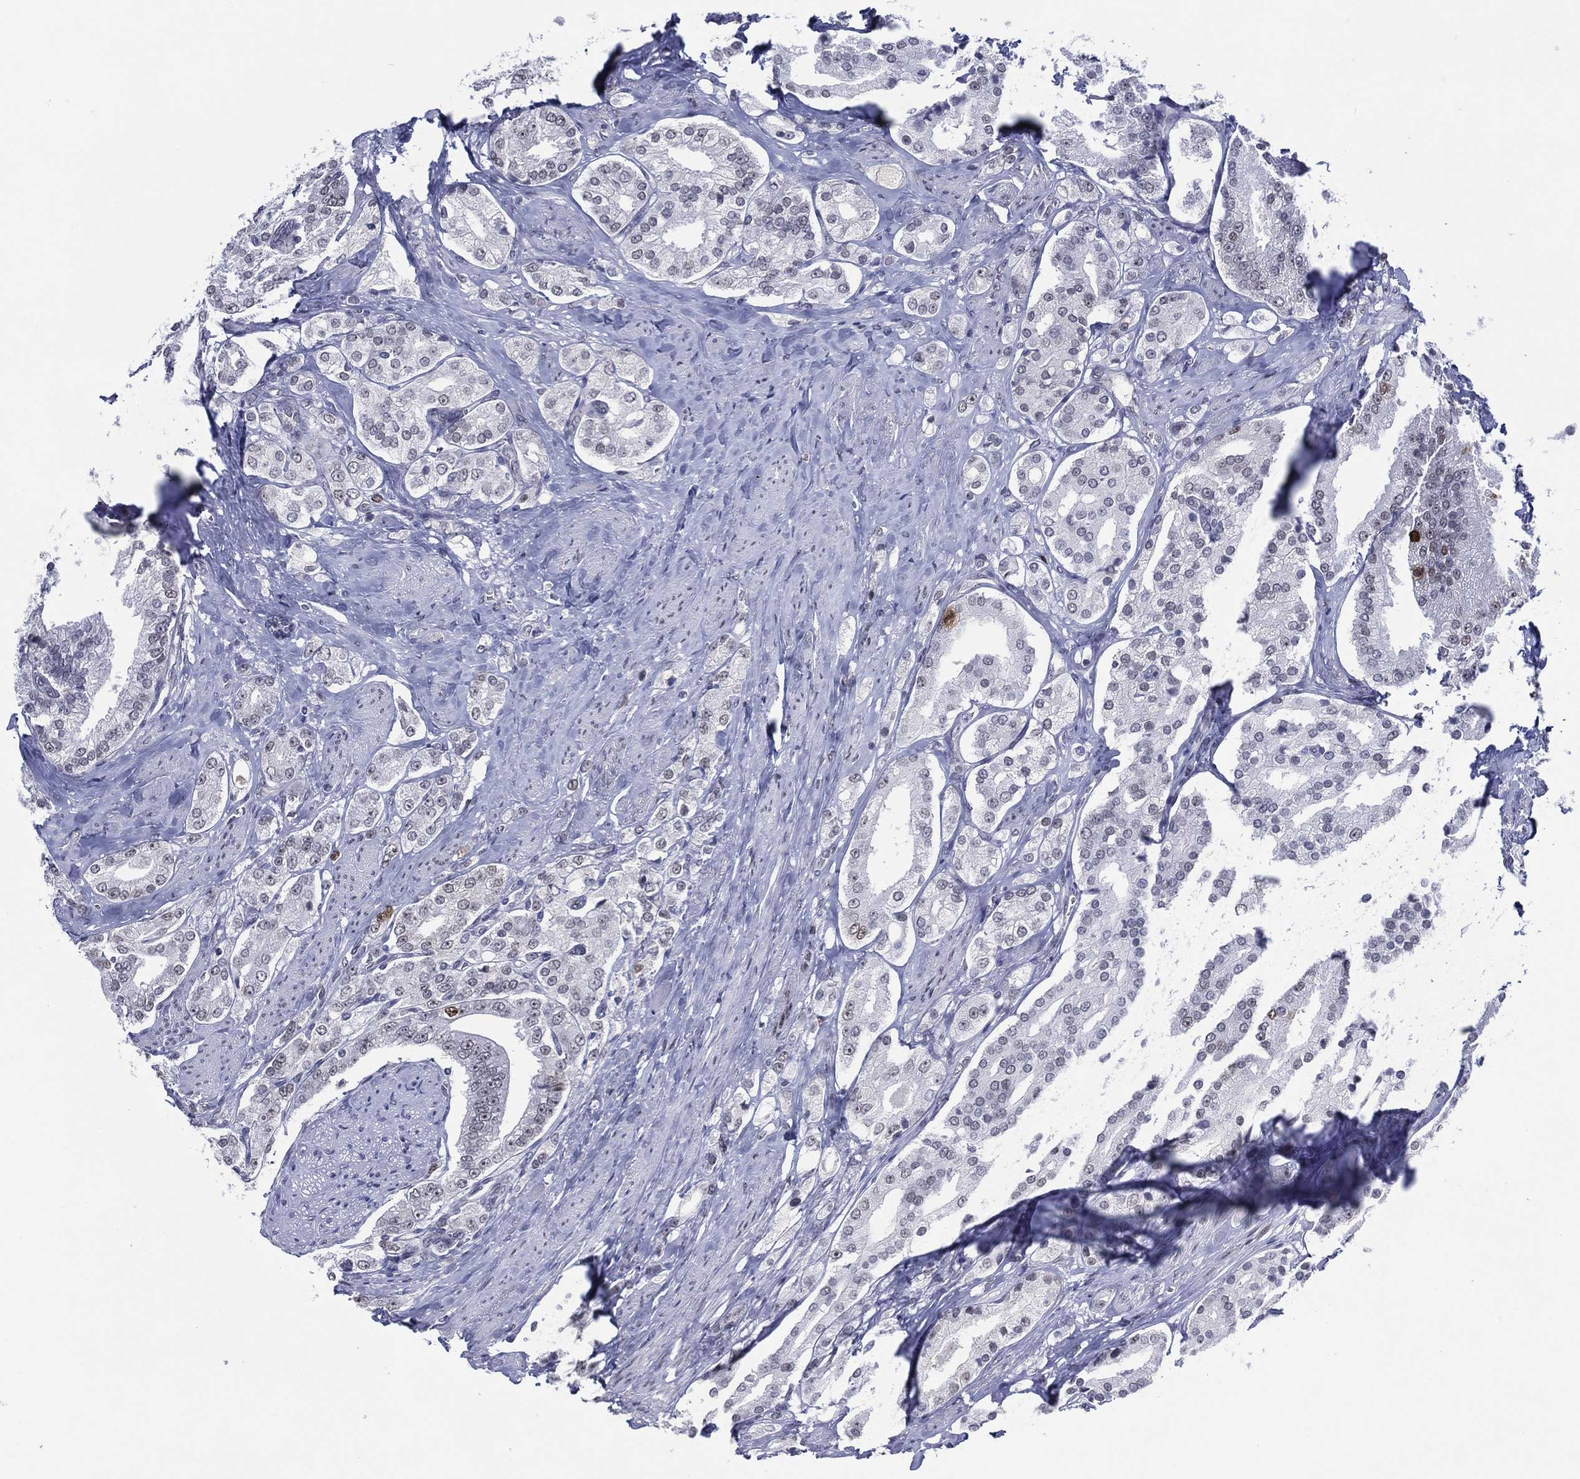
{"staining": {"intensity": "moderate", "quantity": "<25%", "location": "nuclear"}, "tissue": "prostate cancer", "cell_type": "Tumor cells", "image_type": "cancer", "snomed": [{"axis": "morphology", "description": "Adenocarcinoma, NOS"}, {"axis": "topography", "description": "Prostate and seminal vesicle, NOS"}, {"axis": "topography", "description": "Prostate"}], "caption": "Protein expression analysis of human prostate cancer reveals moderate nuclear positivity in about <25% of tumor cells.", "gene": "GATA6", "patient": {"sex": "male", "age": 67}}